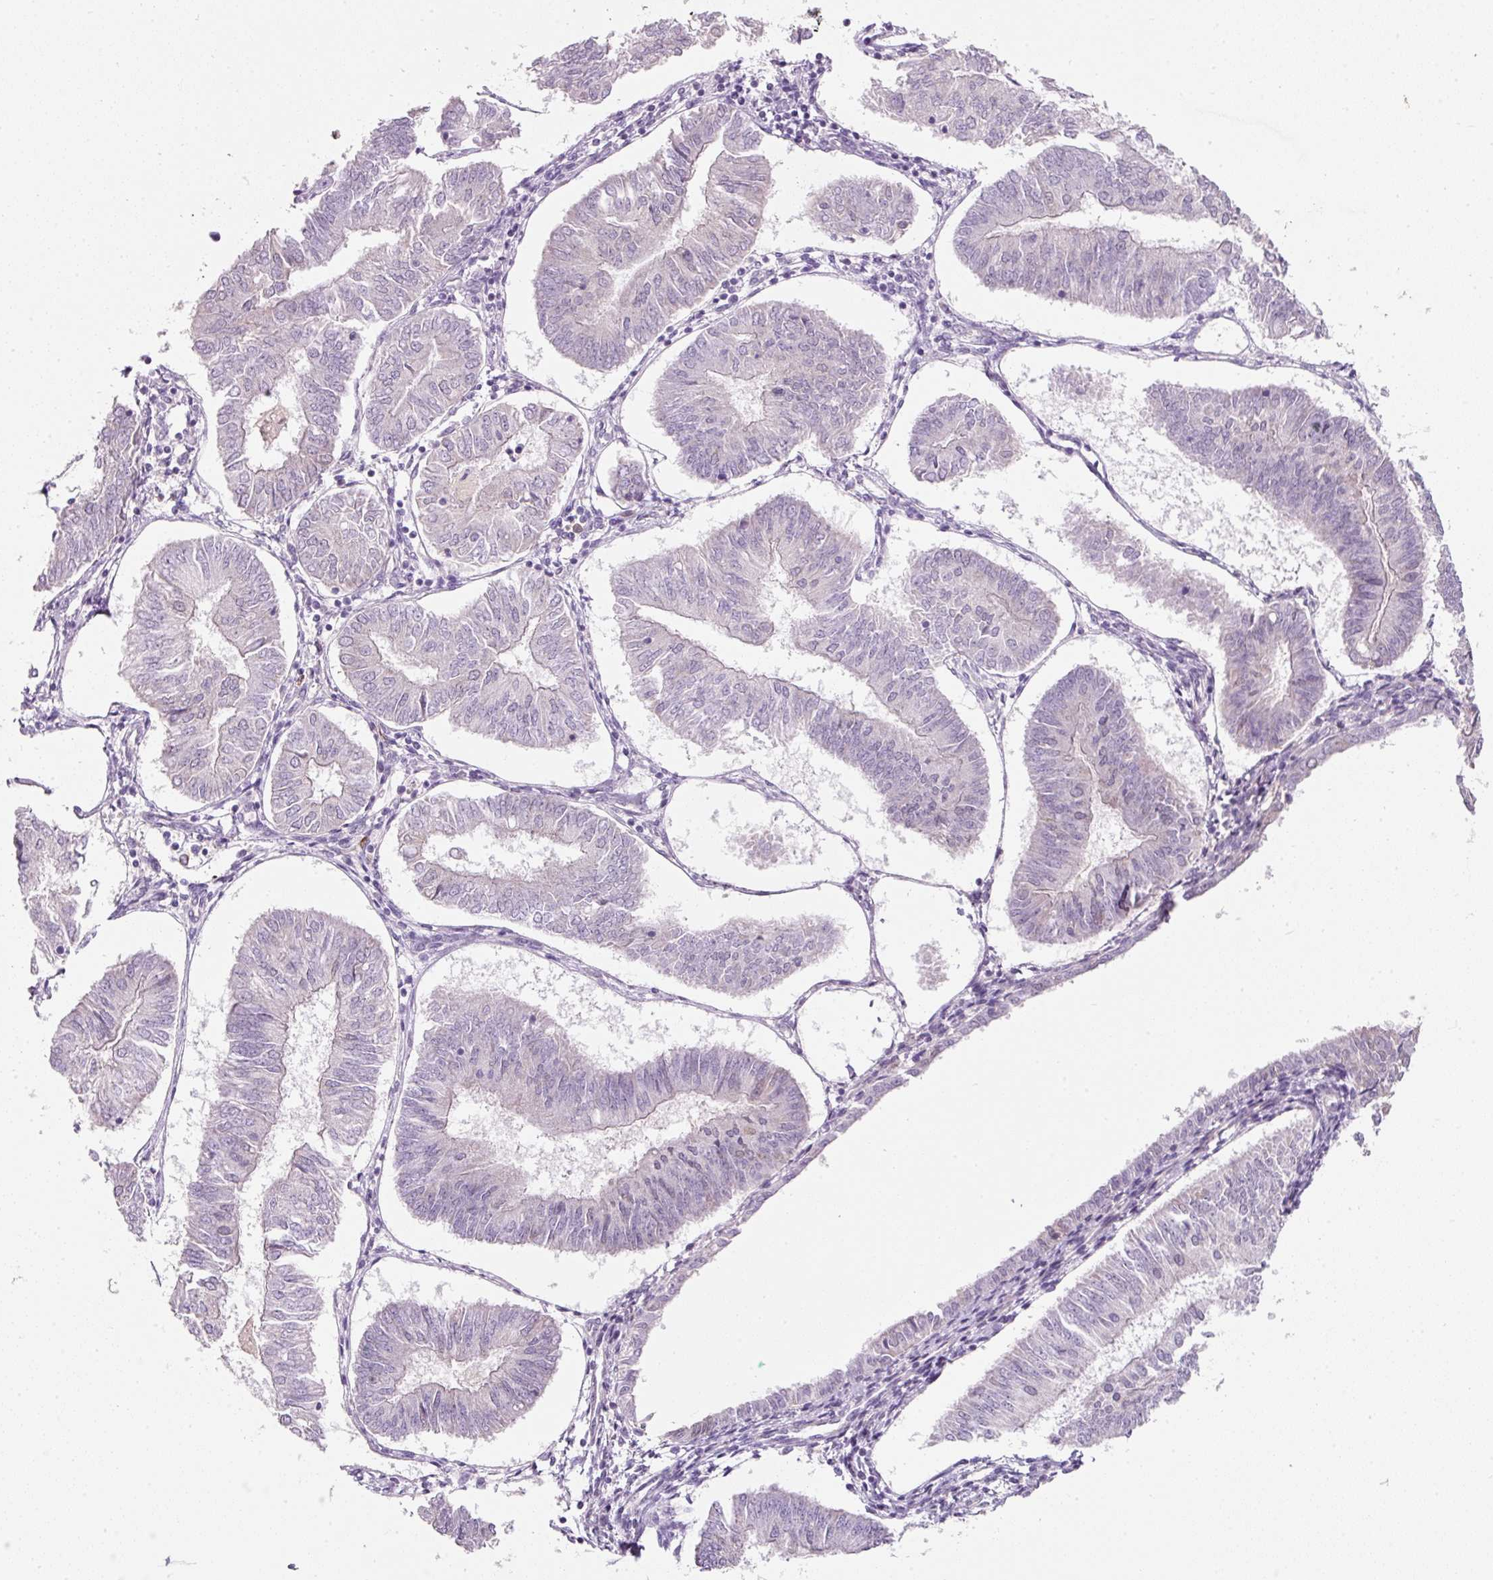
{"staining": {"intensity": "negative", "quantity": "none", "location": "none"}, "tissue": "endometrial cancer", "cell_type": "Tumor cells", "image_type": "cancer", "snomed": [{"axis": "morphology", "description": "Adenocarcinoma, NOS"}, {"axis": "topography", "description": "Endometrium"}], "caption": "Micrograph shows no significant protein expression in tumor cells of endometrial cancer (adenocarcinoma).", "gene": "TMEM37", "patient": {"sex": "female", "age": 58}}